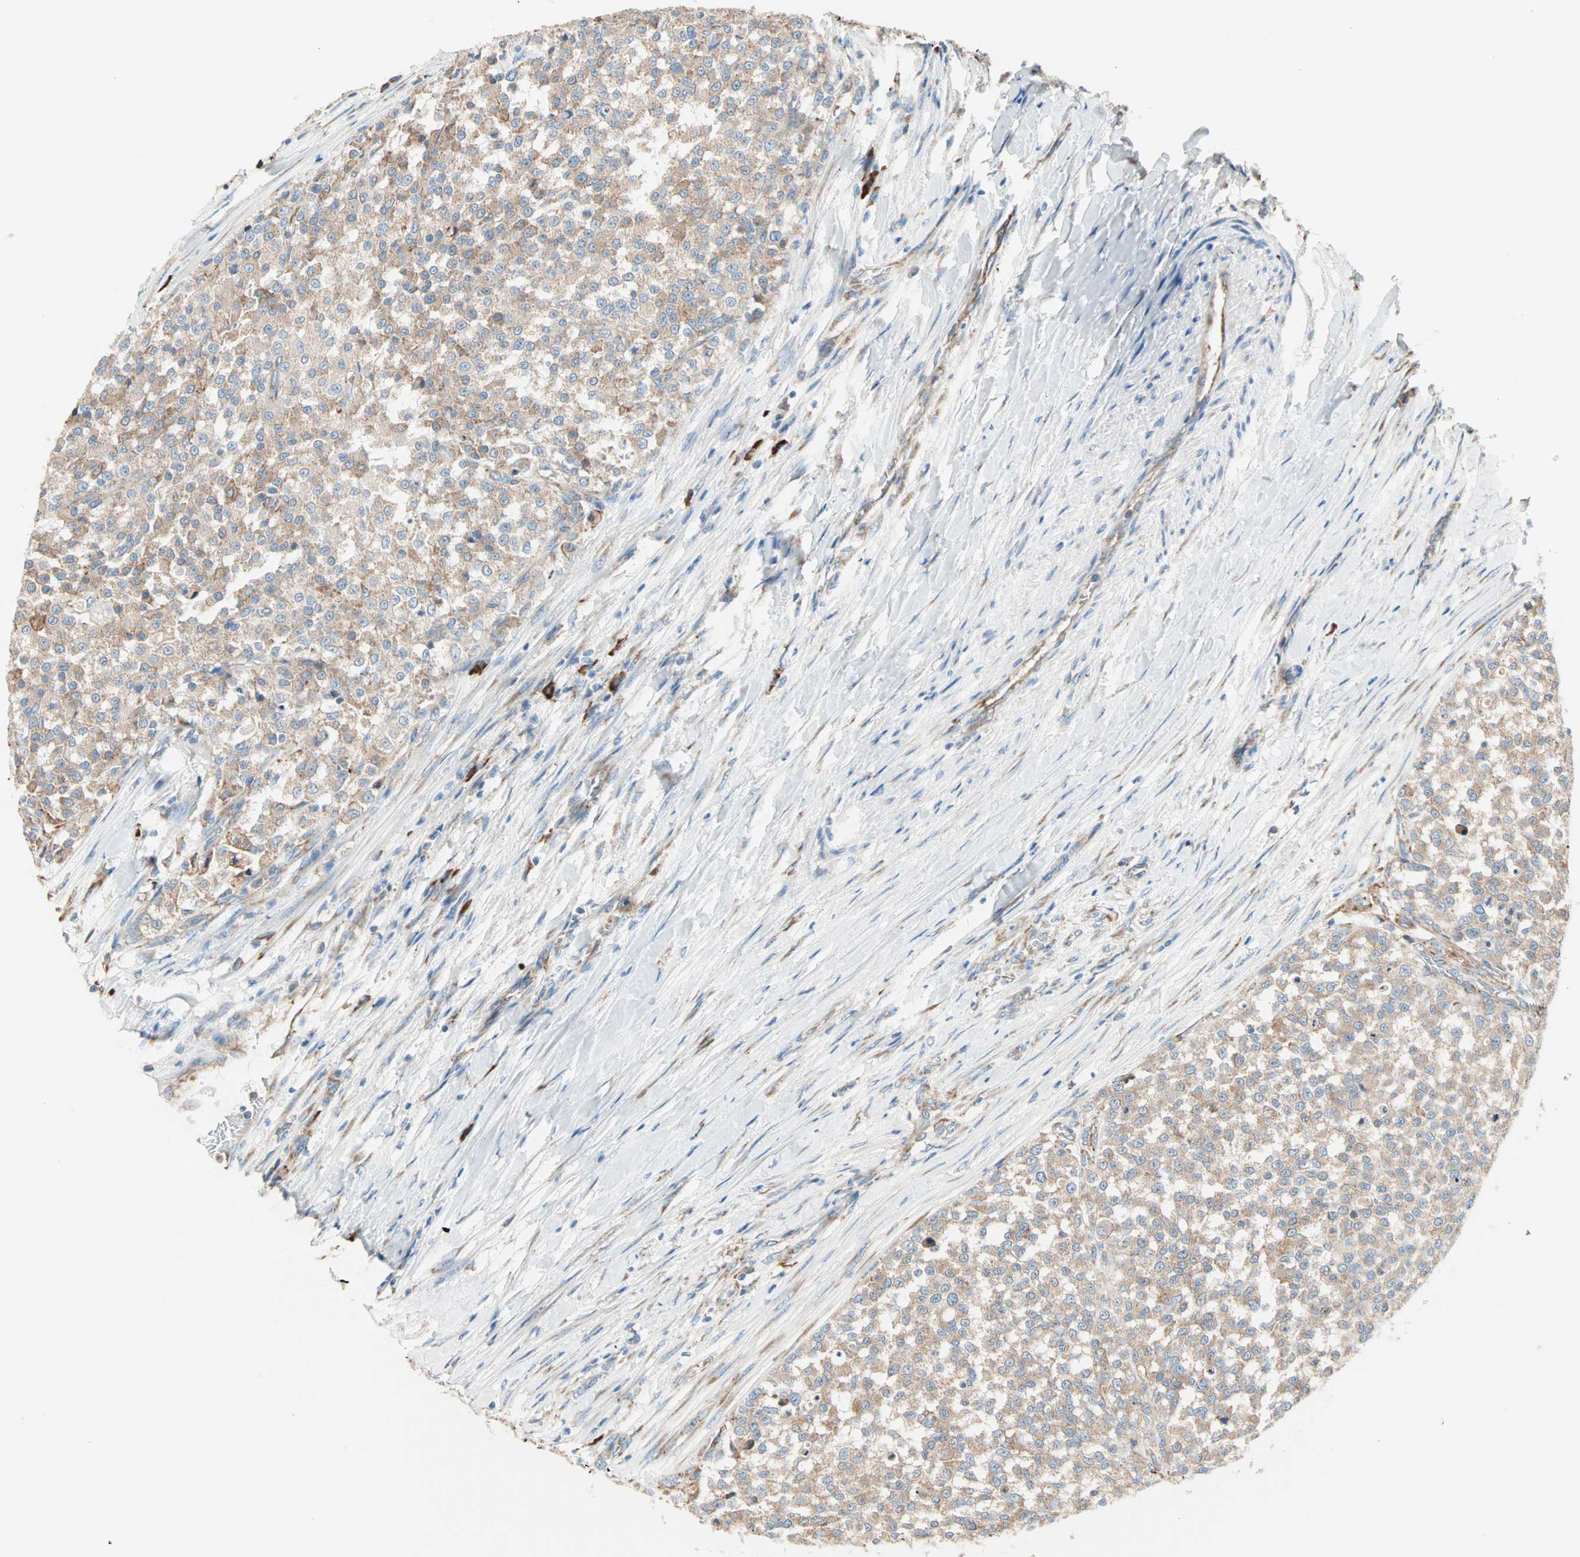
{"staining": {"intensity": "moderate", "quantity": ">75%", "location": "cytoplasmic/membranous"}, "tissue": "testis cancer", "cell_type": "Tumor cells", "image_type": "cancer", "snomed": [{"axis": "morphology", "description": "Seminoma, NOS"}, {"axis": "topography", "description": "Testis"}], "caption": "Immunohistochemical staining of testis cancer demonstrates medium levels of moderate cytoplasmic/membranous staining in about >75% of tumor cells.", "gene": "PLCXD1", "patient": {"sex": "male", "age": 59}}